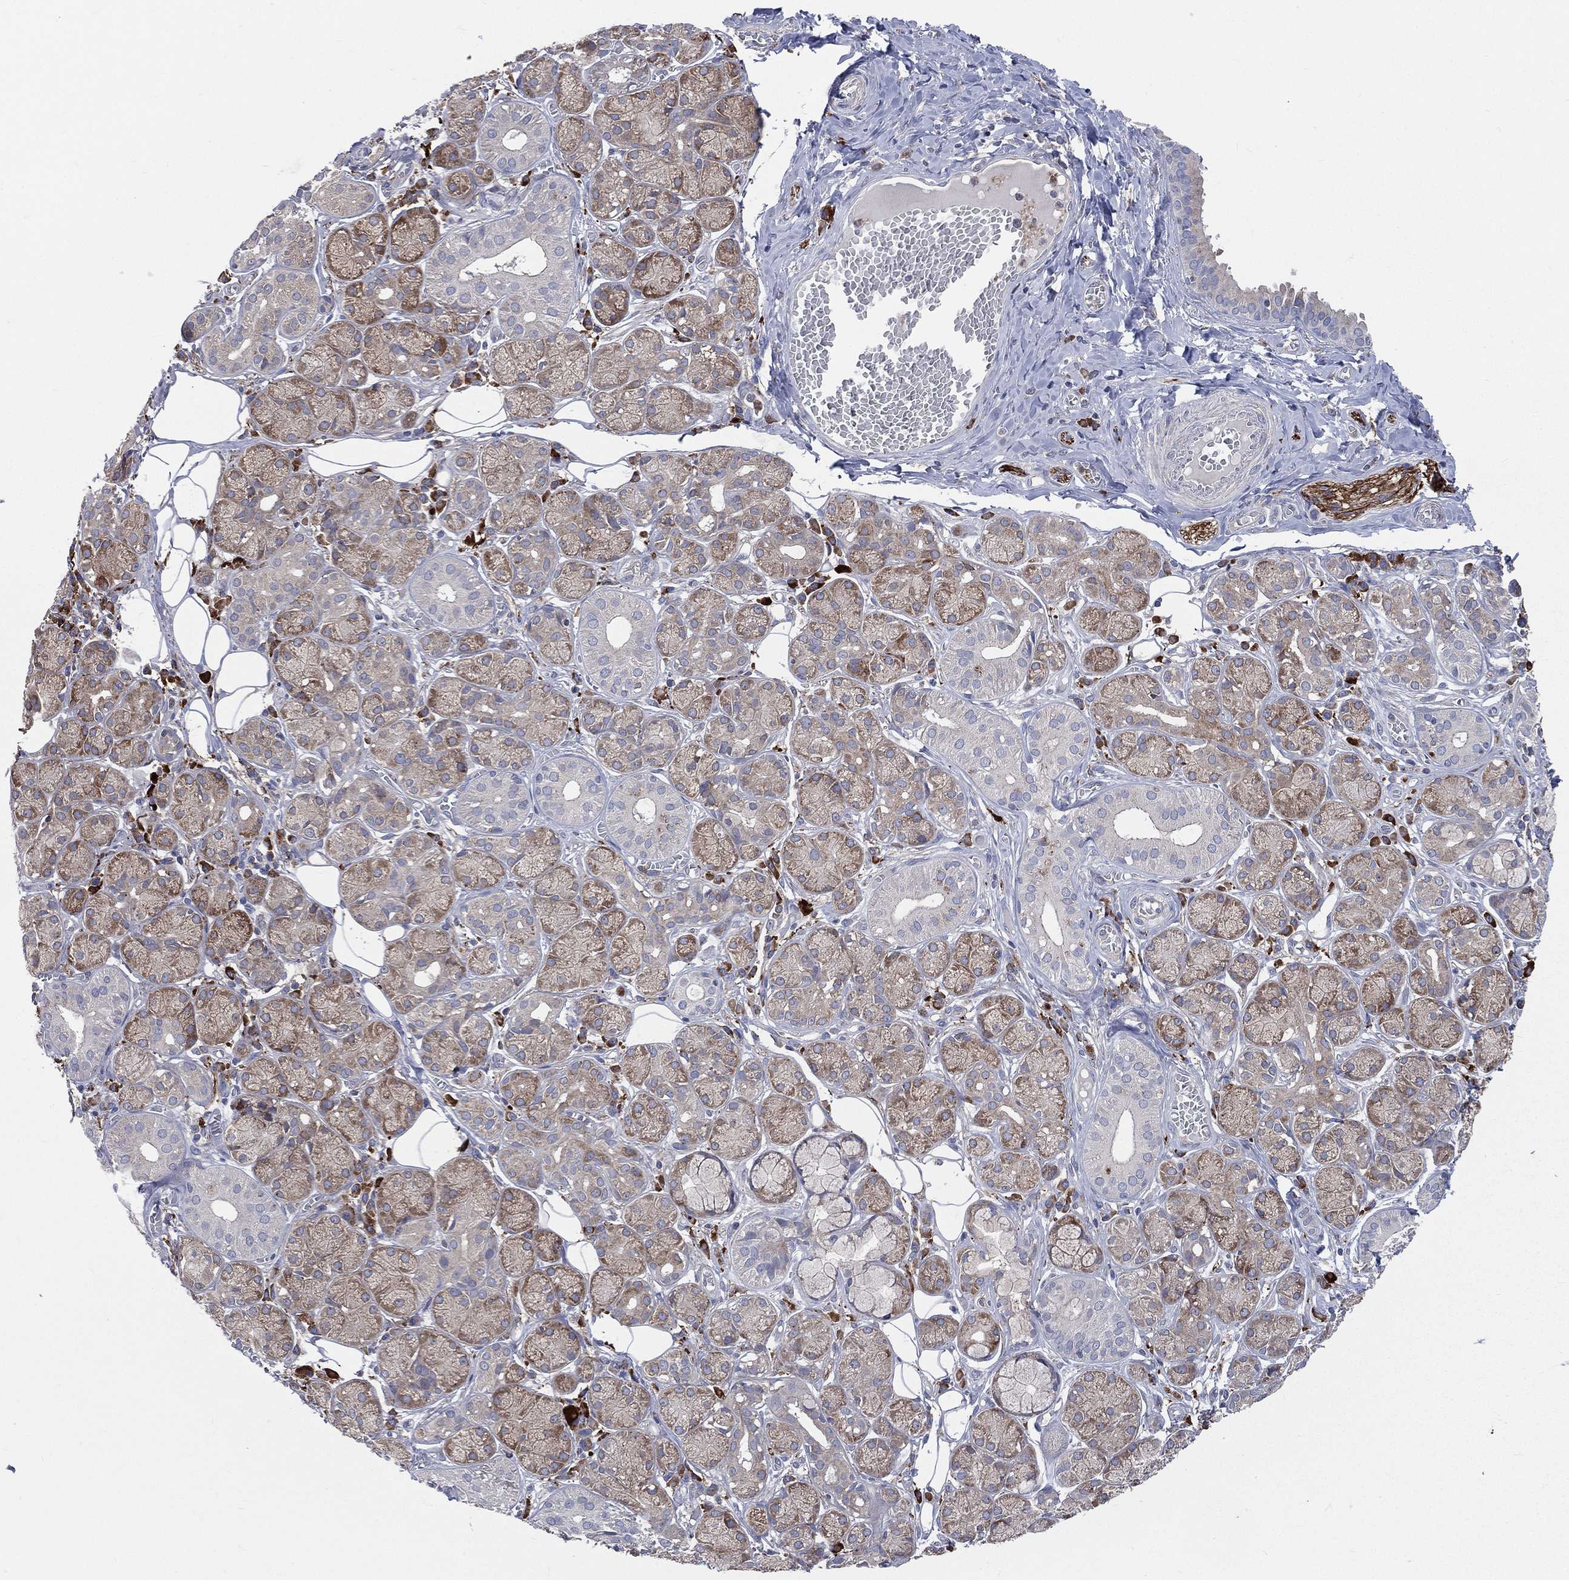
{"staining": {"intensity": "moderate", "quantity": ">75%", "location": "cytoplasmic/membranous"}, "tissue": "salivary gland", "cell_type": "Glandular cells", "image_type": "normal", "snomed": [{"axis": "morphology", "description": "Normal tissue, NOS"}, {"axis": "topography", "description": "Salivary gland"}], "caption": "Protein analysis of normal salivary gland reveals moderate cytoplasmic/membranous staining in approximately >75% of glandular cells. (DAB = brown stain, brightfield microscopy at high magnification).", "gene": "CCDC159", "patient": {"sex": "male", "age": 71}}